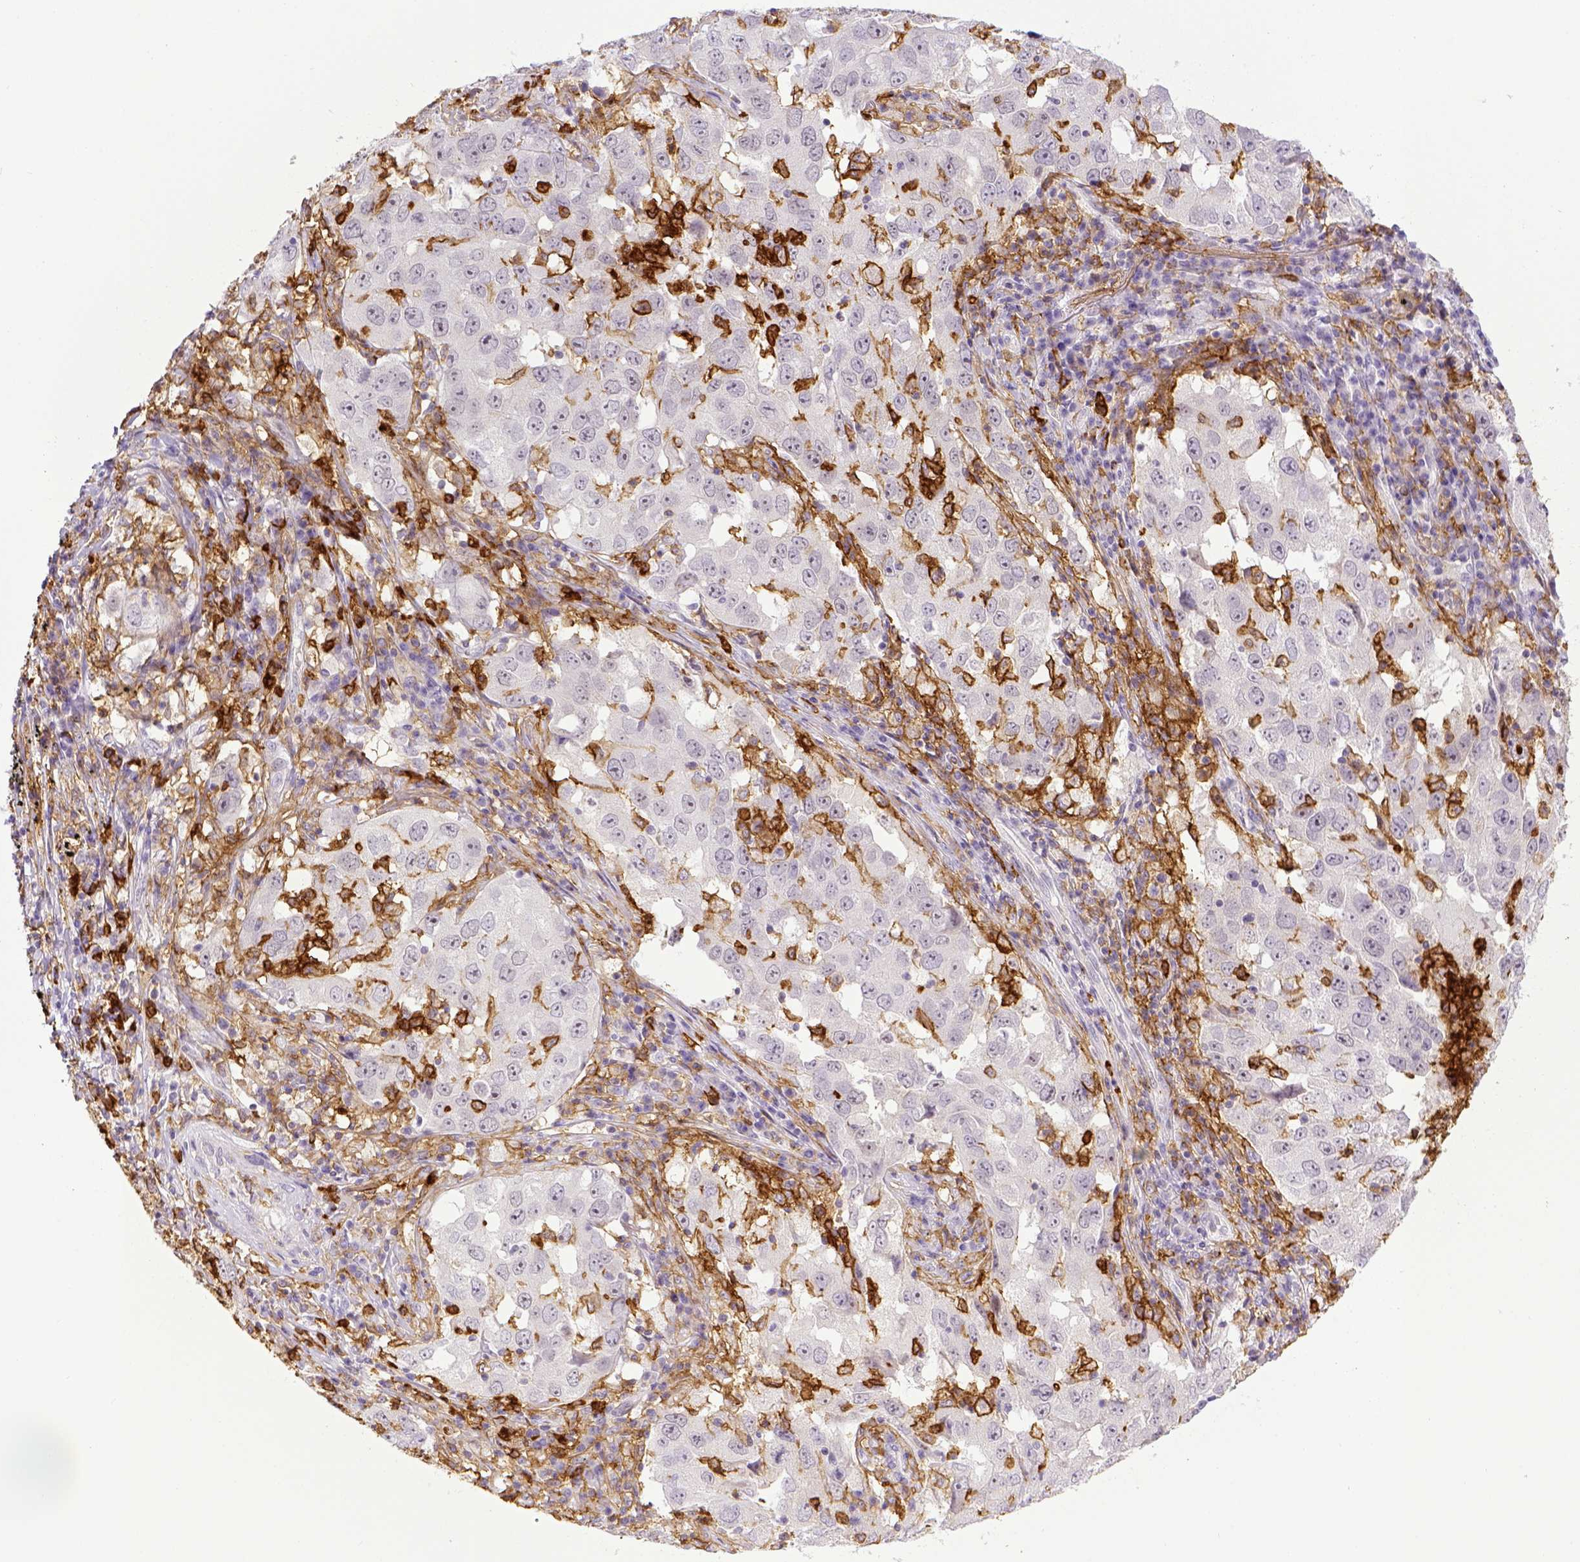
{"staining": {"intensity": "negative", "quantity": "none", "location": "none"}, "tissue": "lung cancer", "cell_type": "Tumor cells", "image_type": "cancer", "snomed": [{"axis": "morphology", "description": "Adenocarcinoma, NOS"}, {"axis": "topography", "description": "Lung"}], "caption": "The histopathology image exhibits no significant expression in tumor cells of lung cancer. (DAB (3,3'-diaminobenzidine) immunohistochemistry with hematoxylin counter stain).", "gene": "ITGAM", "patient": {"sex": "male", "age": 73}}